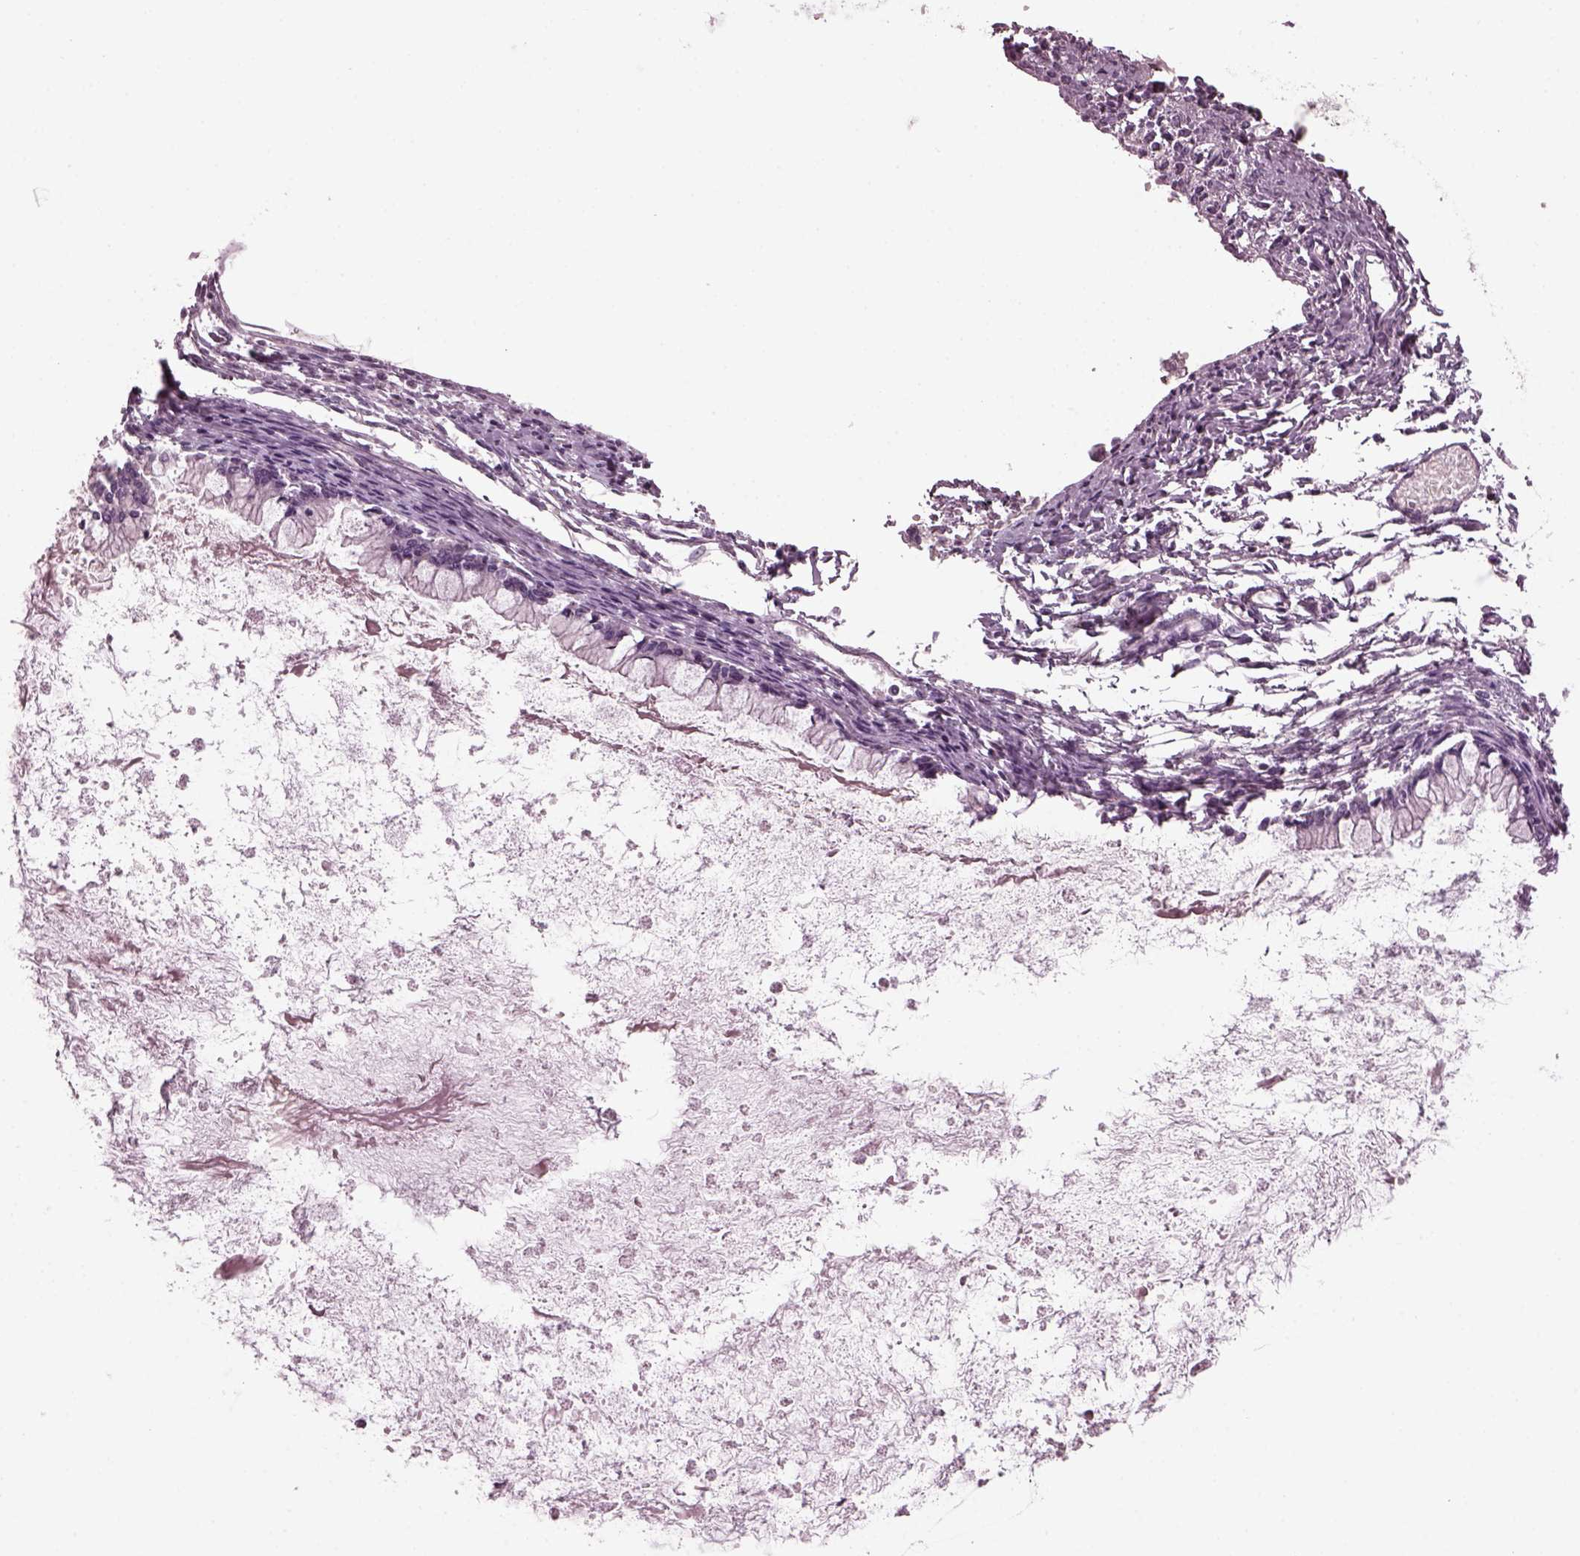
{"staining": {"intensity": "negative", "quantity": "none", "location": "none"}, "tissue": "ovarian cancer", "cell_type": "Tumor cells", "image_type": "cancer", "snomed": [{"axis": "morphology", "description": "Cystadenocarcinoma, mucinous, NOS"}, {"axis": "topography", "description": "Ovary"}], "caption": "Immunohistochemistry (IHC) of human ovarian cancer (mucinous cystadenocarcinoma) demonstrates no expression in tumor cells.", "gene": "CLCN4", "patient": {"sex": "female", "age": 67}}